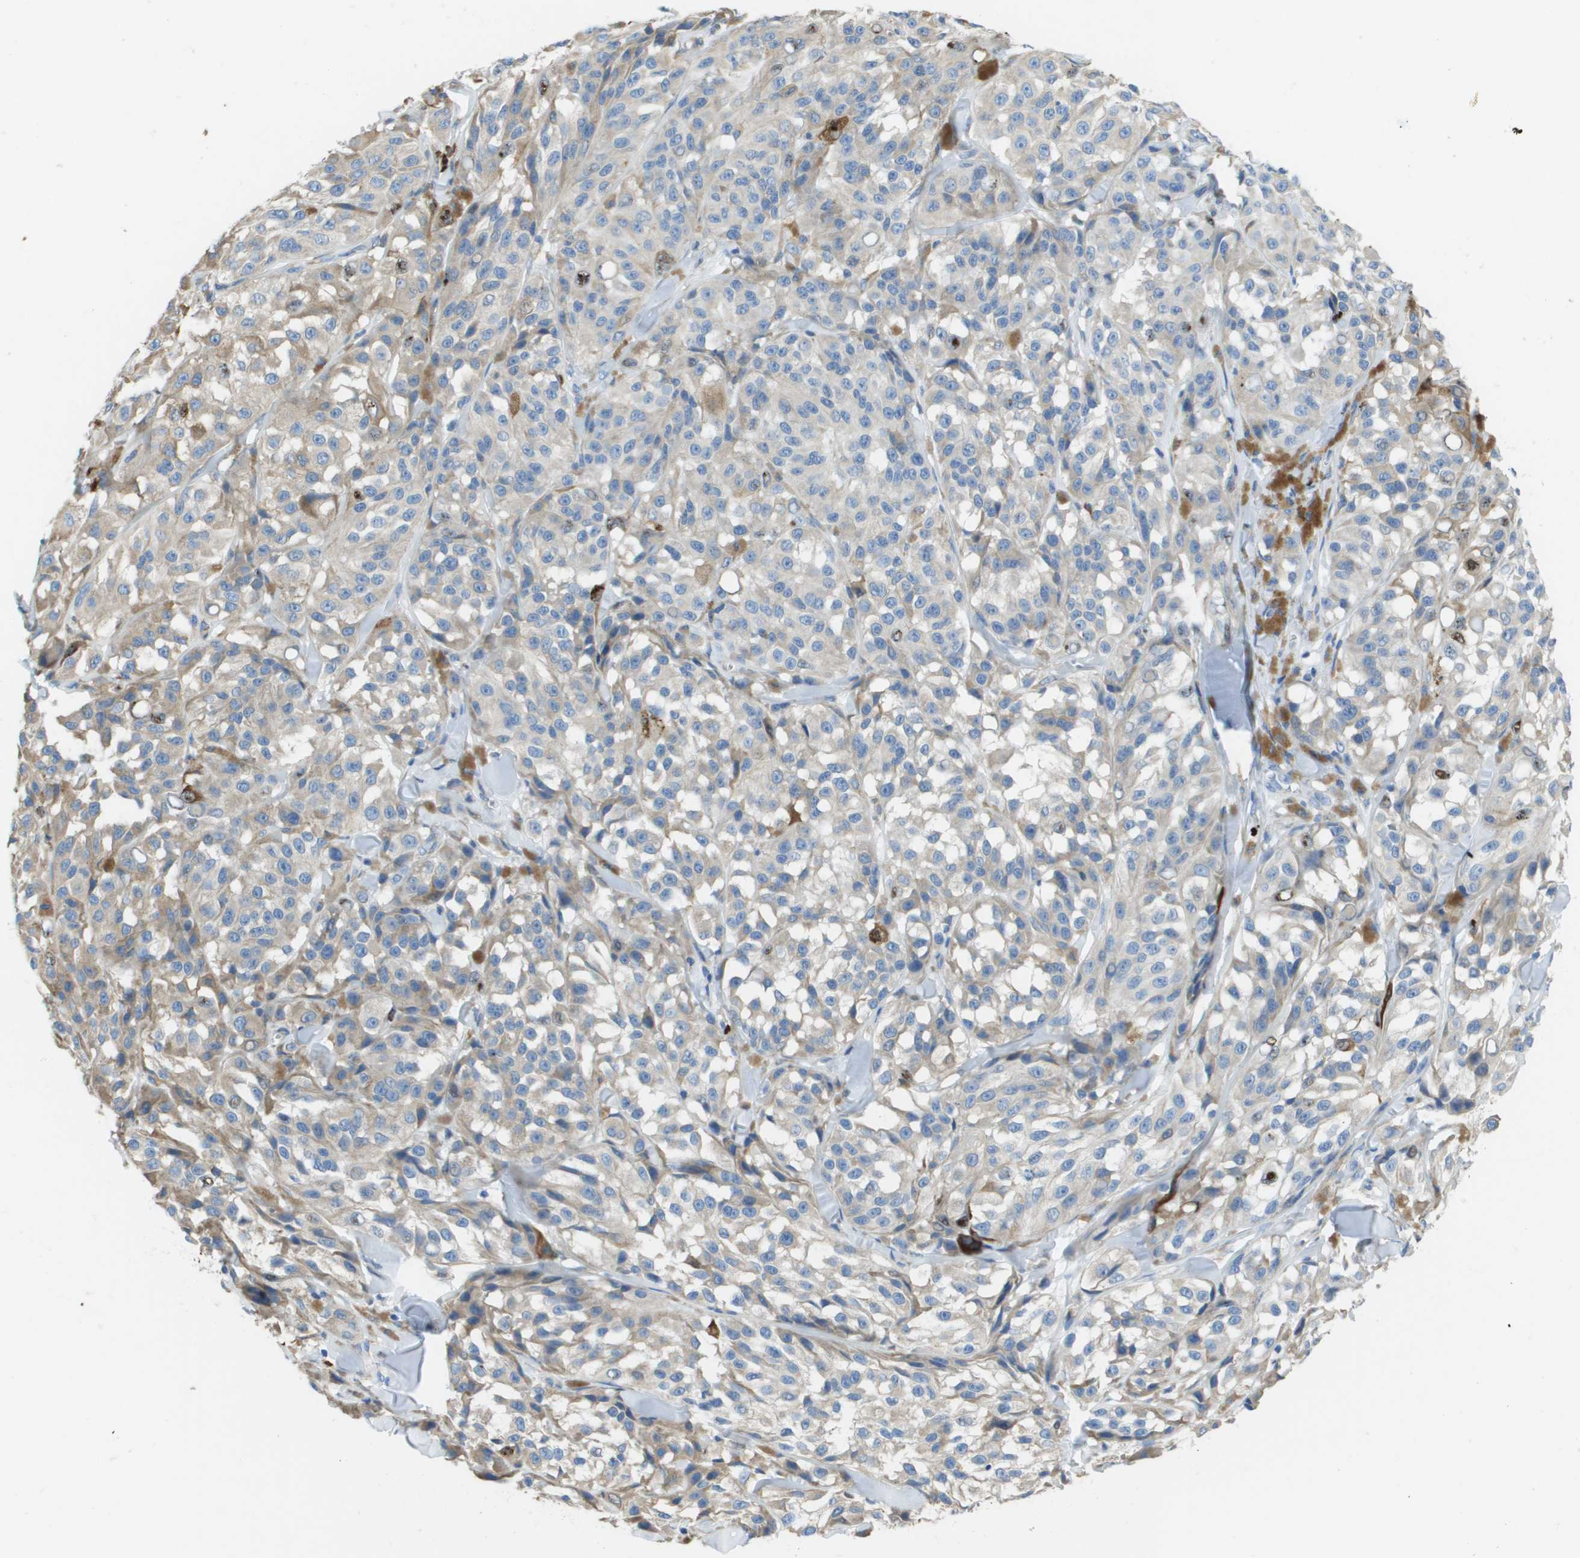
{"staining": {"intensity": "weak", "quantity": "25%-75%", "location": "cytoplasmic/membranous"}, "tissue": "melanoma", "cell_type": "Tumor cells", "image_type": "cancer", "snomed": [{"axis": "morphology", "description": "Malignant melanoma, NOS"}, {"axis": "topography", "description": "Skin"}], "caption": "Protein staining exhibits weak cytoplasmic/membranous staining in approximately 25%-75% of tumor cells in melanoma.", "gene": "SDR42E1", "patient": {"sex": "male", "age": 84}}